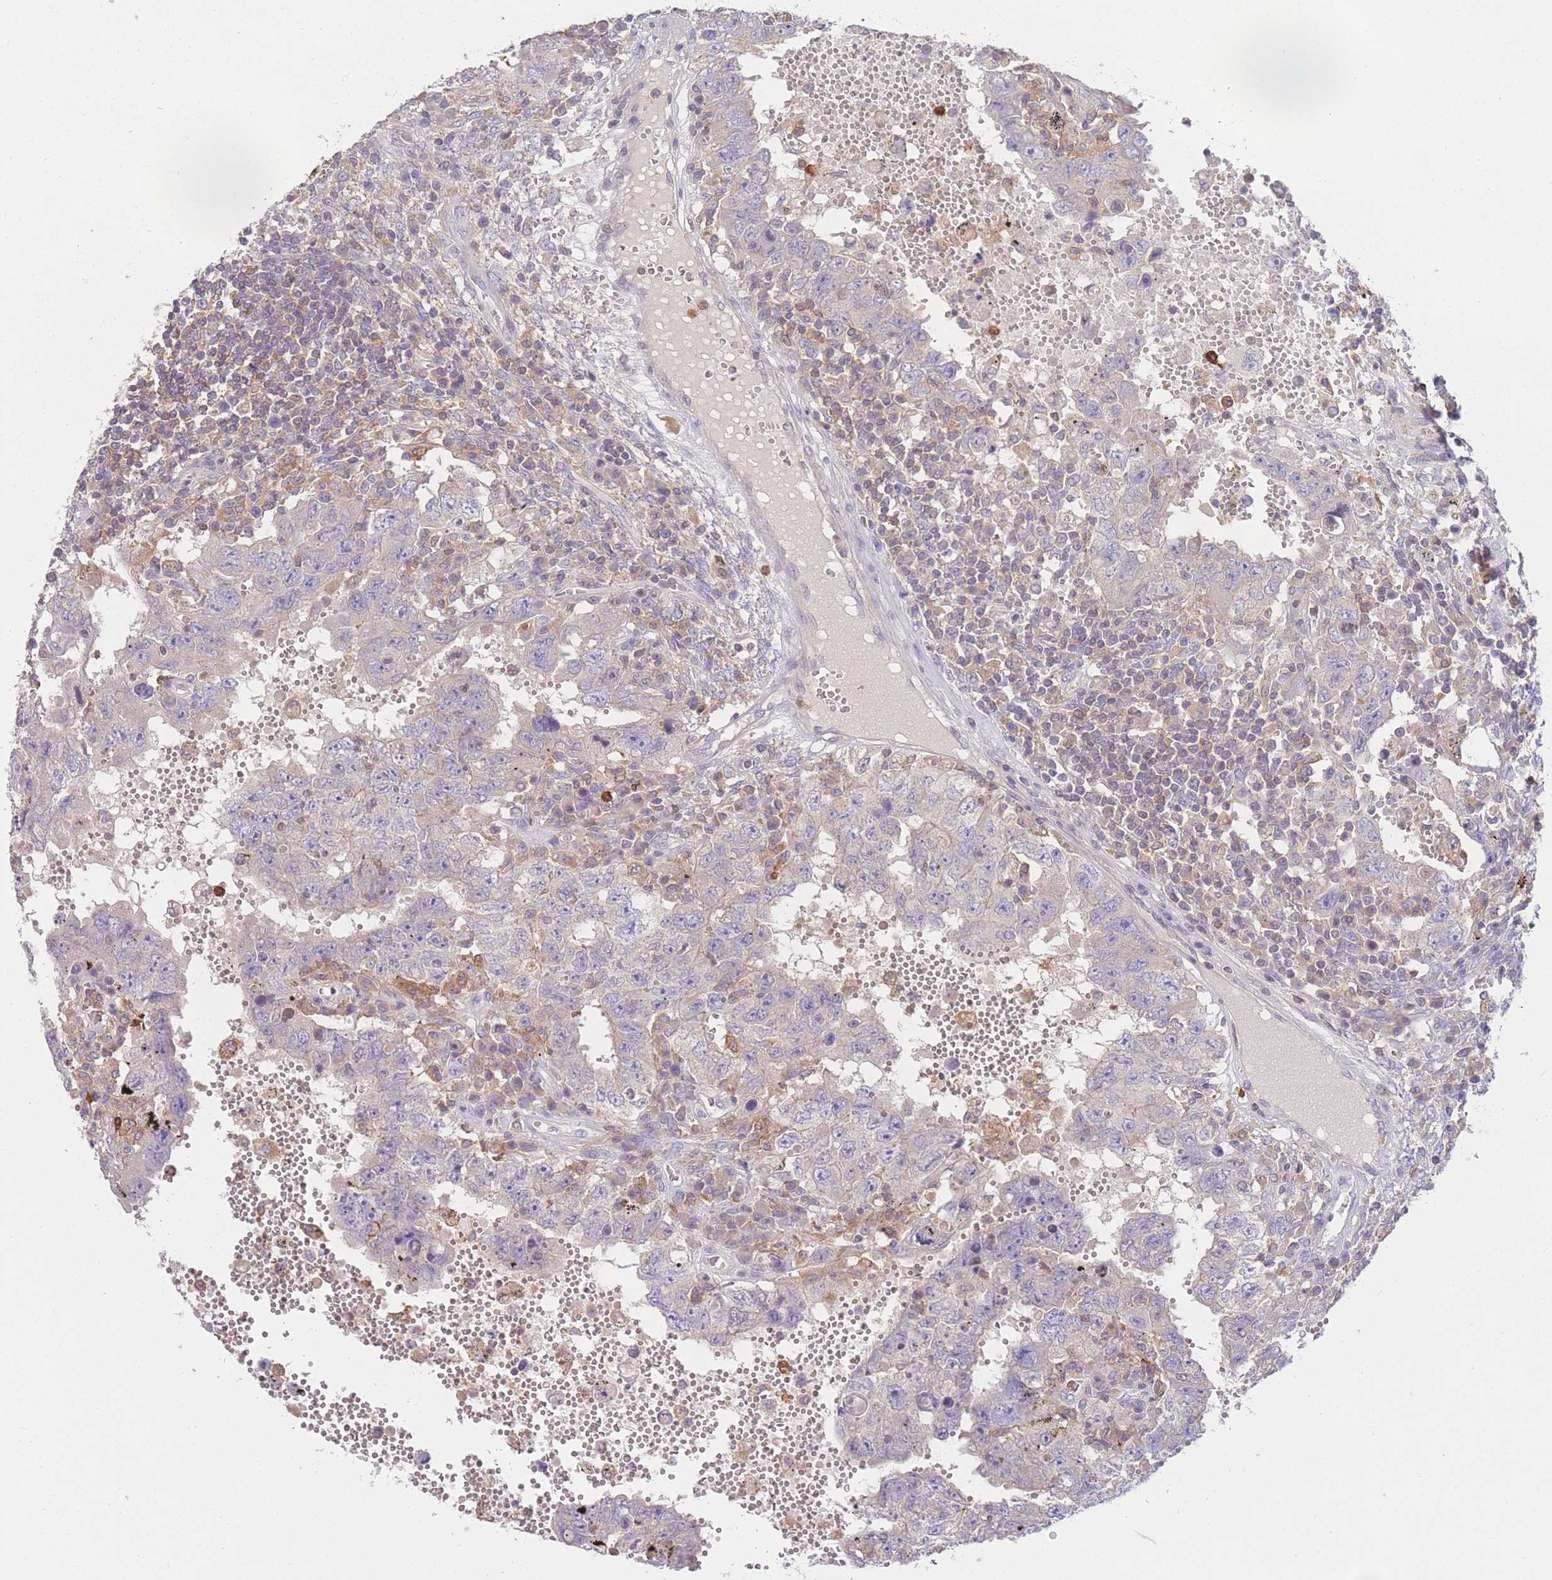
{"staining": {"intensity": "negative", "quantity": "none", "location": "none"}, "tissue": "testis cancer", "cell_type": "Tumor cells", "image_type": "cancer", "snomed": [{"axis": "morphology", "description": "Carcinoma, Embryonal, NOS"}, {"axis": "topography", "description": "Testis"}], "caption": "The photomicrograph displays no staining of tumor cells in embryonal carcinoma (testis). (Immunohistochemistry (ihc), brightfield microscopy, high magnification).", "gene": "ST3GAL4", "patient": {"sex": "male", "age": 26}}